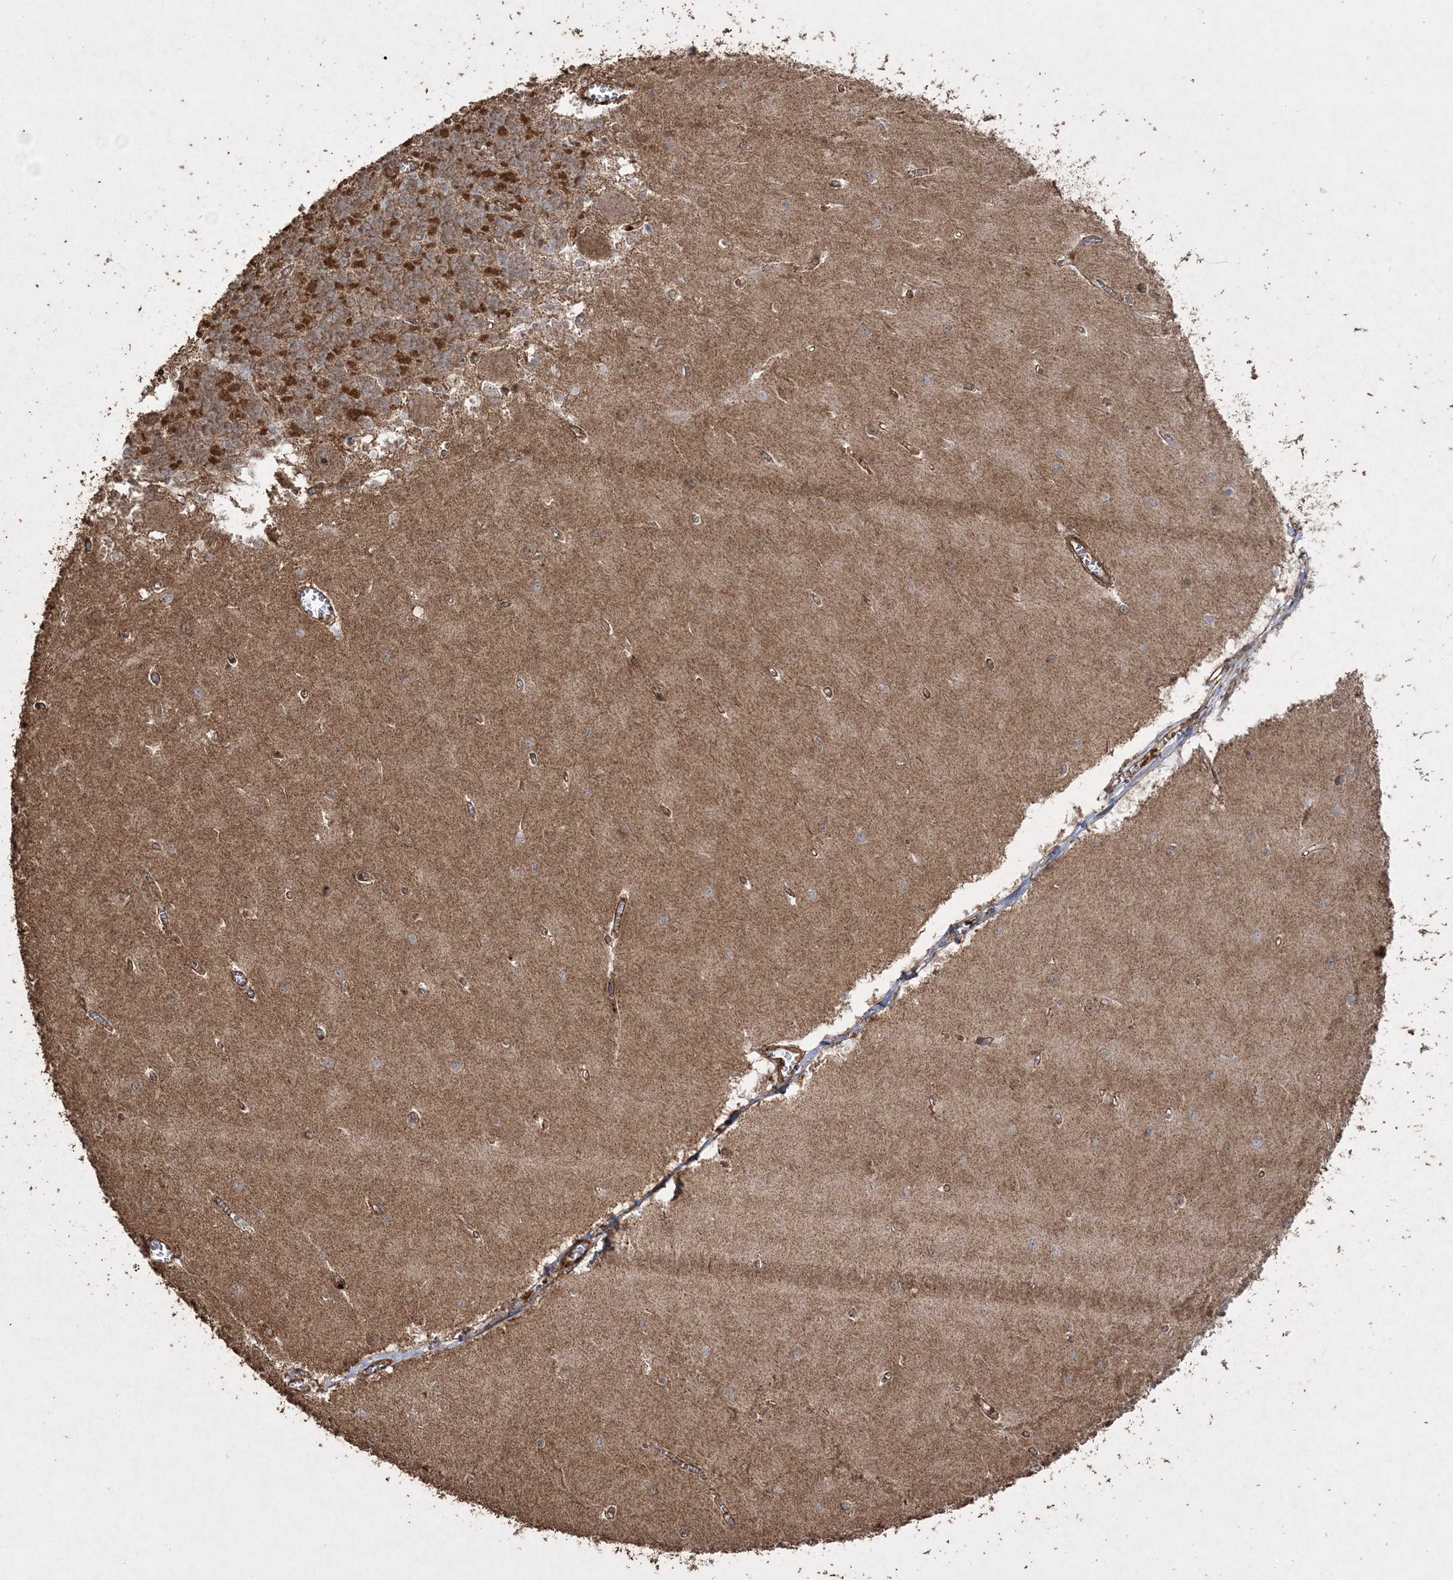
{"staining": {"intensity": "strong", "quantity": "25%-75%", "location": "cytoplasmic/membranous"}, "tissue": "cerebellum", "cell_type": "Cells in granular layer", "image_type": "normal", "snomed": [{"axis": "morphology", "description": "Normal tissue, NOS"}, {"axis": "topography", "description": "Cerebellum"}], "caption": "A photomicrograph showing strong cytoplasmic/membranous staining in approximately 25%-75% of cells in granular layer in benign cerebellum, as visualized by brown immunohistochemical staining.", "gene": "TTC7A", "patient": {"sex": "male", "age": 37}}